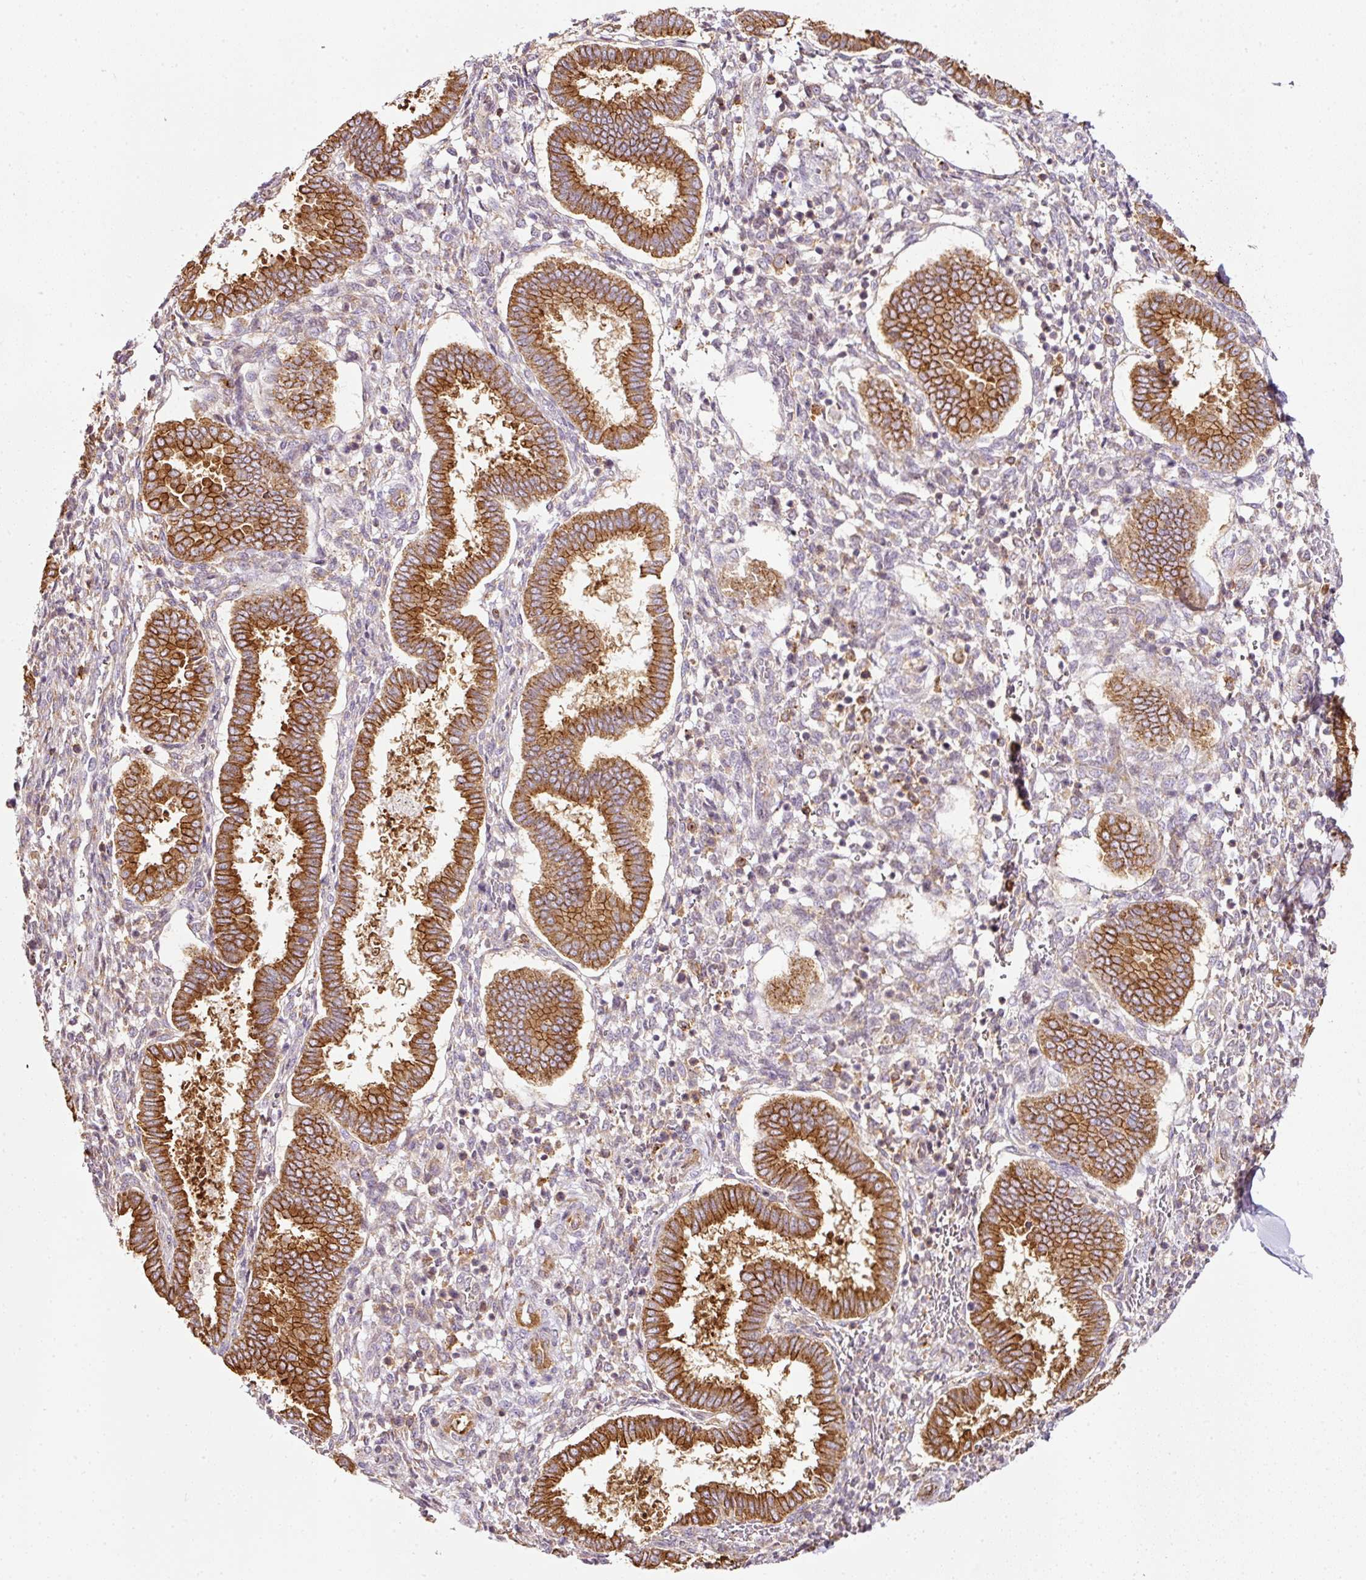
{"staining": {"intensity": "weak", "quantity": "<25%", "location": "cytoplasmic/membranous"}, "tissue": "endometrium", "cell_type": "Cells in endometrial stroma", "image_type": "normal", "snomed": [{"axis": "morphology", "description": "Normal tissue, NOS"}, {"axis": "topography", "description": "Endometrium"}], "caption": "This is an immunohistochemistry micrograph of normal endometrium. There is no expression in cells in endometrial stroma.", "gene": "SCNM1", "patient": {"sex": "female", "age": 24}}